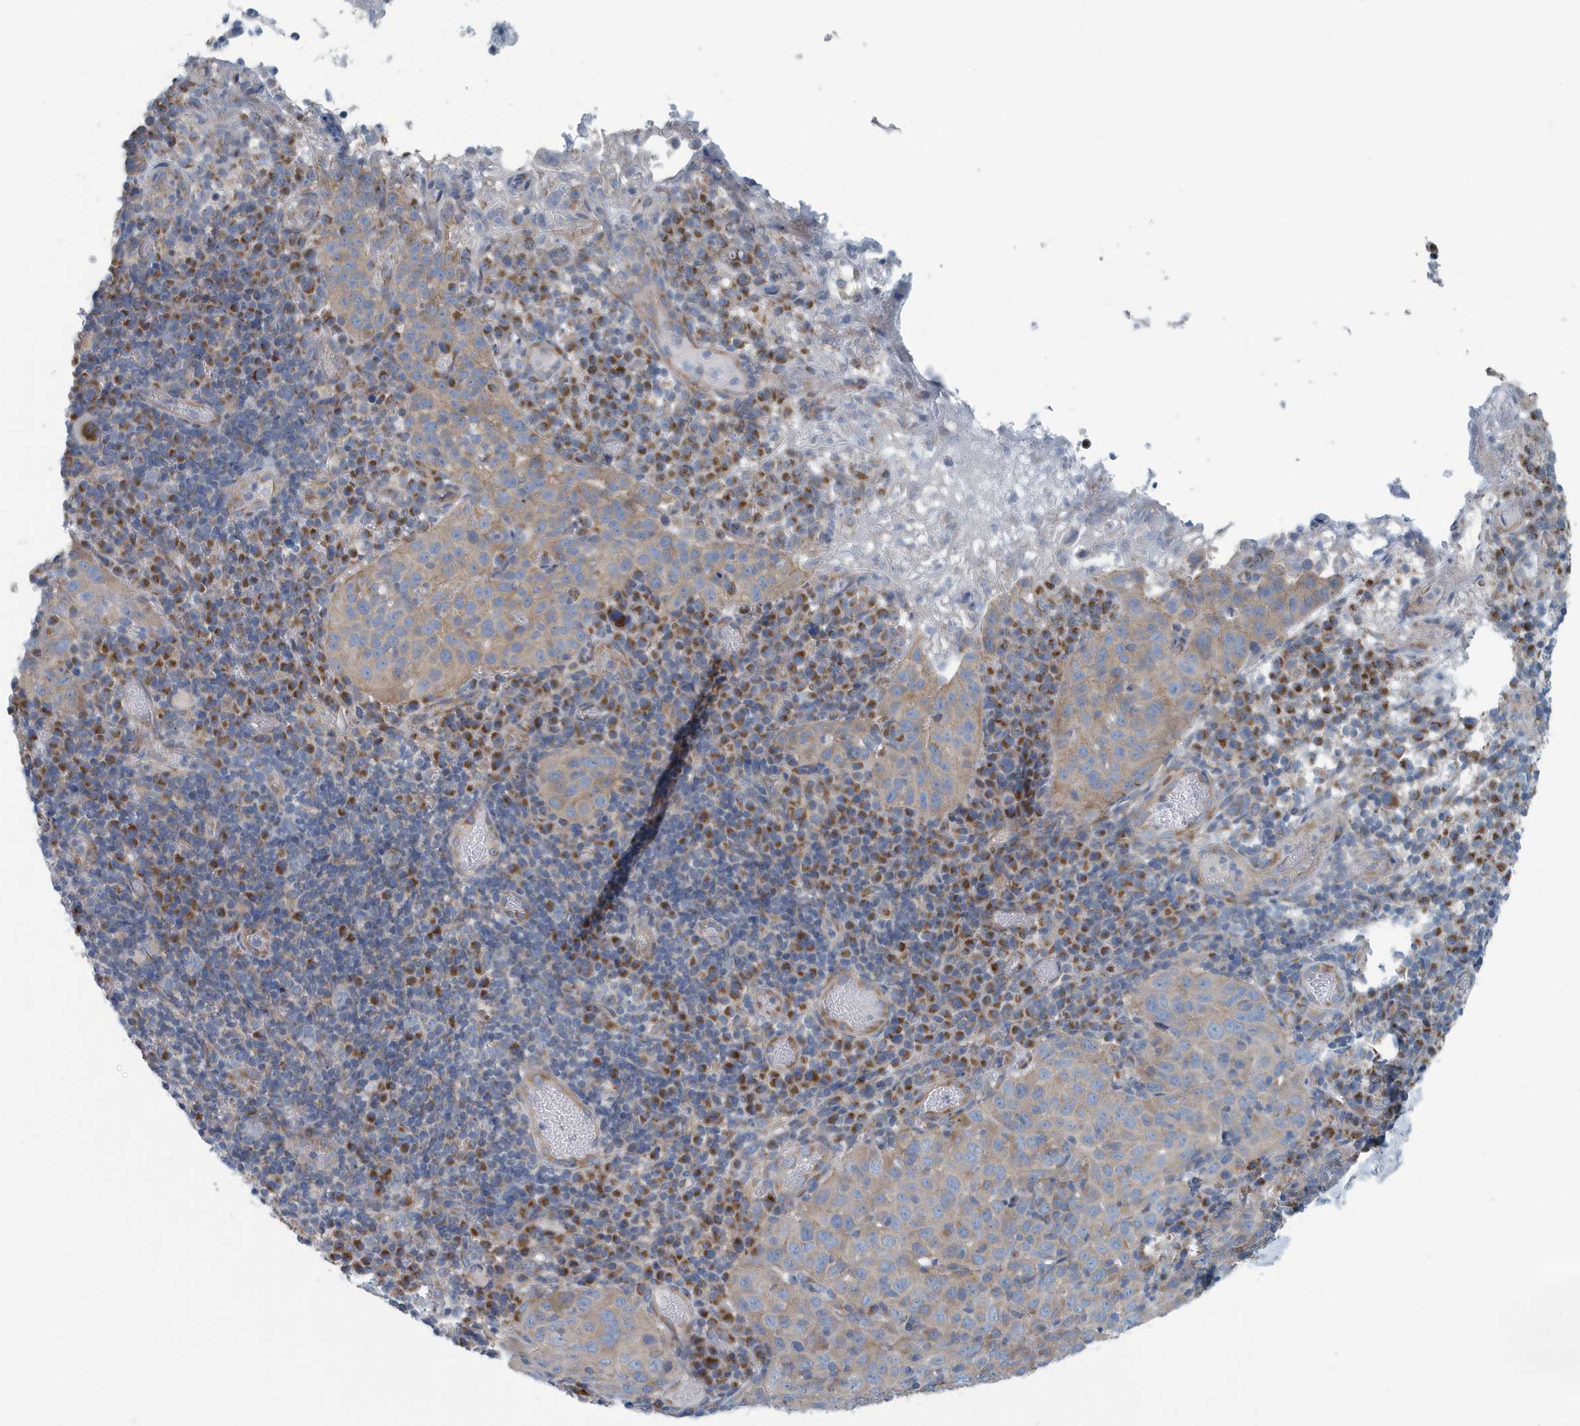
{"staining": {"intensity": "weak", "quantity": ">75%", "location": "cytoplasmic/membranous"}, "tissue": "cervical cancer", "cell_type": "Tumor cells", "image_type": "cancer", "snomed": [{"axis": "morphology", "description": "Squamous cell carcinoma, NOS"}, {"axis": "topography", "description": "Cervix"}], "caption": "DAB (3,3'-diaminobenzidine) immunohistochemical staining of squamous cell carcinoma (cervical) demonstrates weak cytoplasmic/membranous protein positivity in about >75% of tumor cells.", "gene": "PPM1M", "patient": {"sex": "female", "age": 46}}